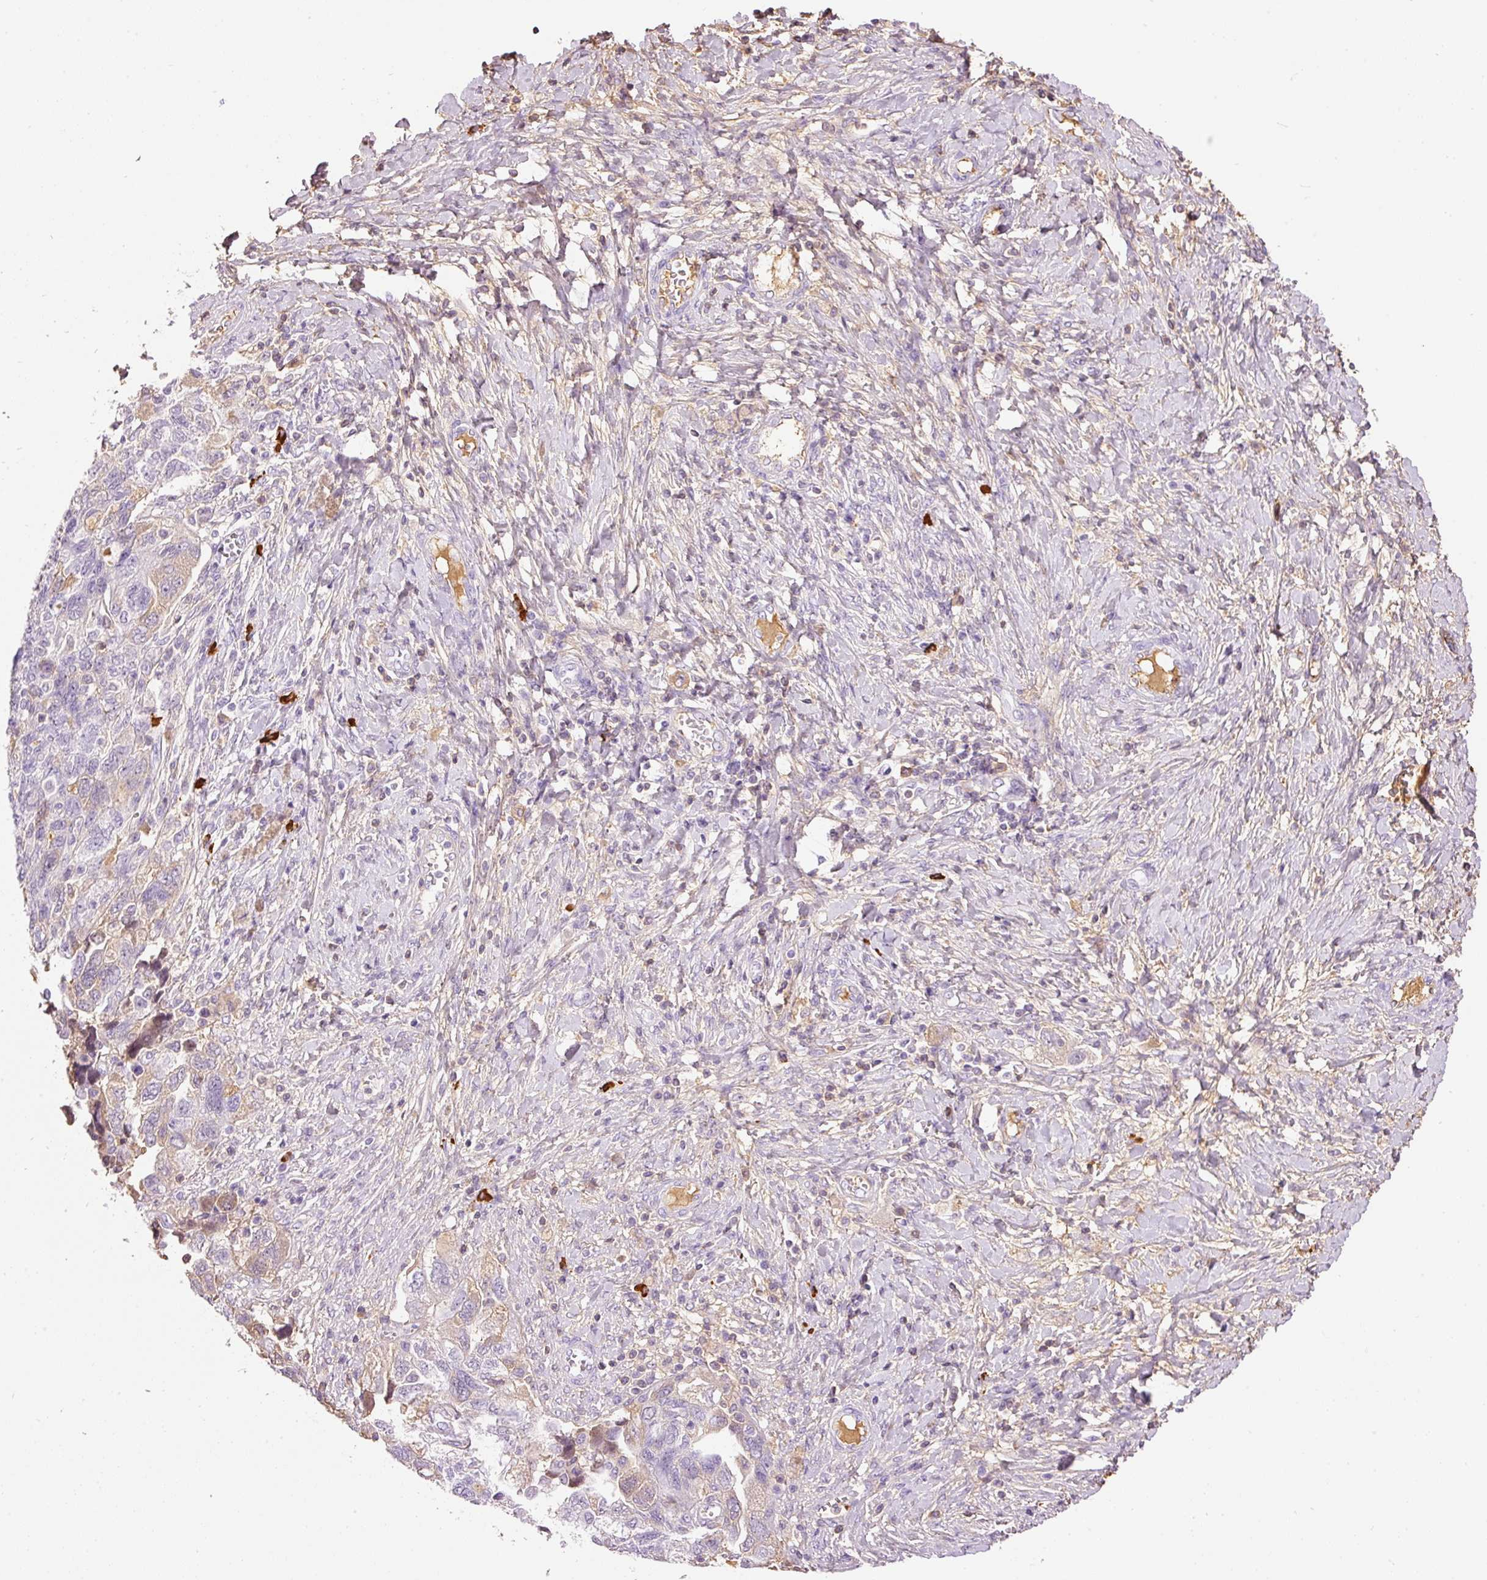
{"staining": {"intensity": "weak", "quantity": "<25%", "location": "cytoplasmic/membranous"}, "tissue": "ovarian cancer", "cell_type": "Tumor cells", "image_type": "cancer", "snomed": [{"axis": "morphology", "description": "Carcinoma, NOS"}, {"axis": "morphology", "description": "Cystadenocarcinoma, serous, NOS"}, {"axis": "topography", "description": "Ovary"}], "caption": "Tumor cells show no significant staining in serous cystadenocarcinoma (ovarian). (DAB (3,3'-diaminobenzidine) IHC with hematoxylin counter stain).", "gene": "PRPF38B", "patient": {"sex": "female", "age": 69}}